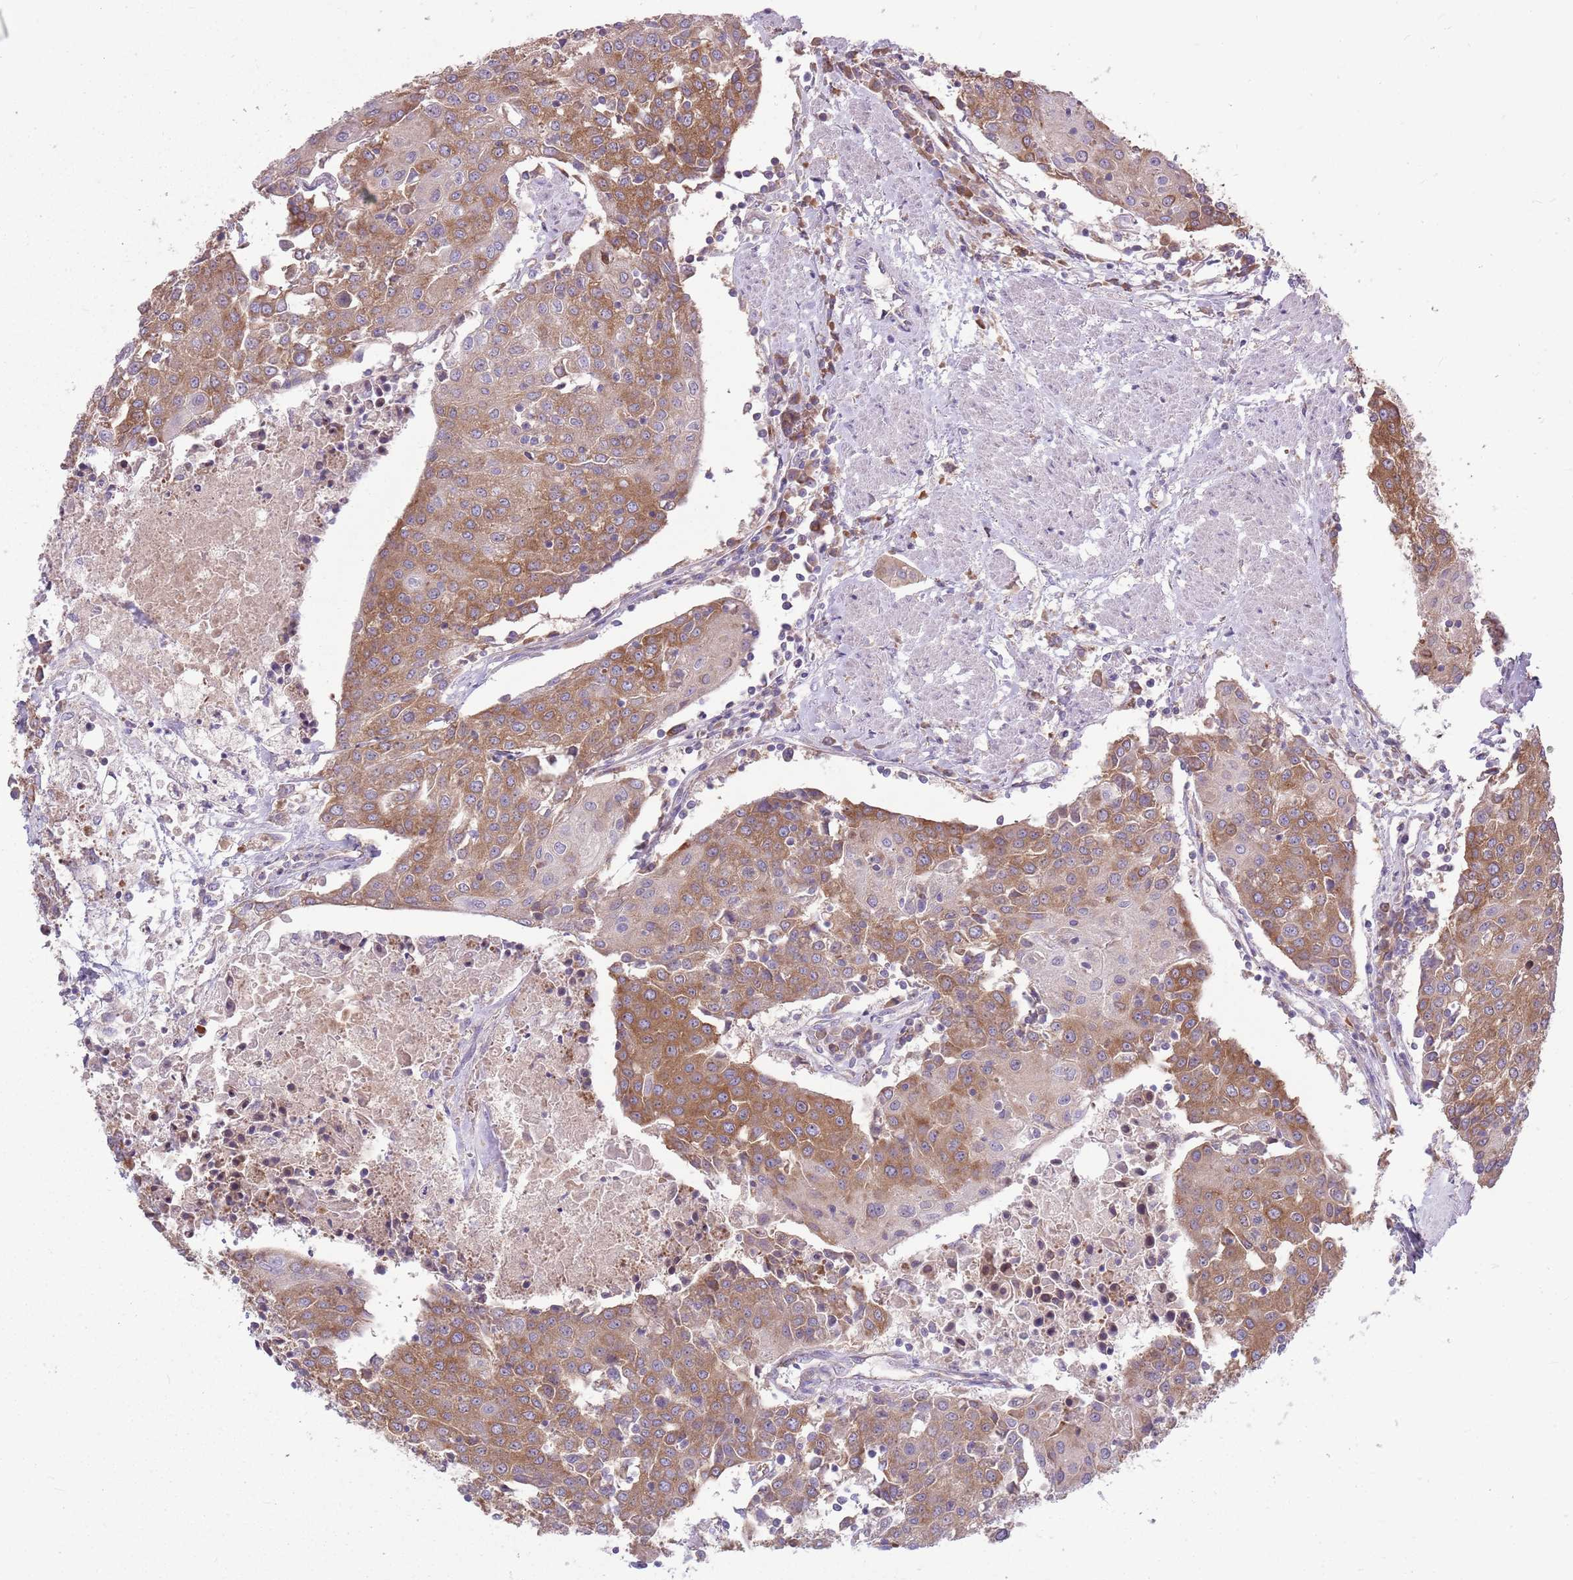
{"staining": {"intensity": "moderate", "quantity": ">75%", "location": "cytoplasmic/membranous"}, "tissue": "urothelial cancer", "cell_type": "Tumor cells", "image_type": "cancer", "snomed": [{"axis": "morphology", "description": "Urothelial carcinoma, High grade"}, {"axis": "topography", "description": "Urinary bladder"}], "caption": "Immunohistochemical staining of urothelial carcinoma (high-grade) shows moderate cytoplasmic/membranous protein positivity in about >75% of tumor cells.", "gene": "PPP1R27", "patient": {"sex": "female", "age": 85}}